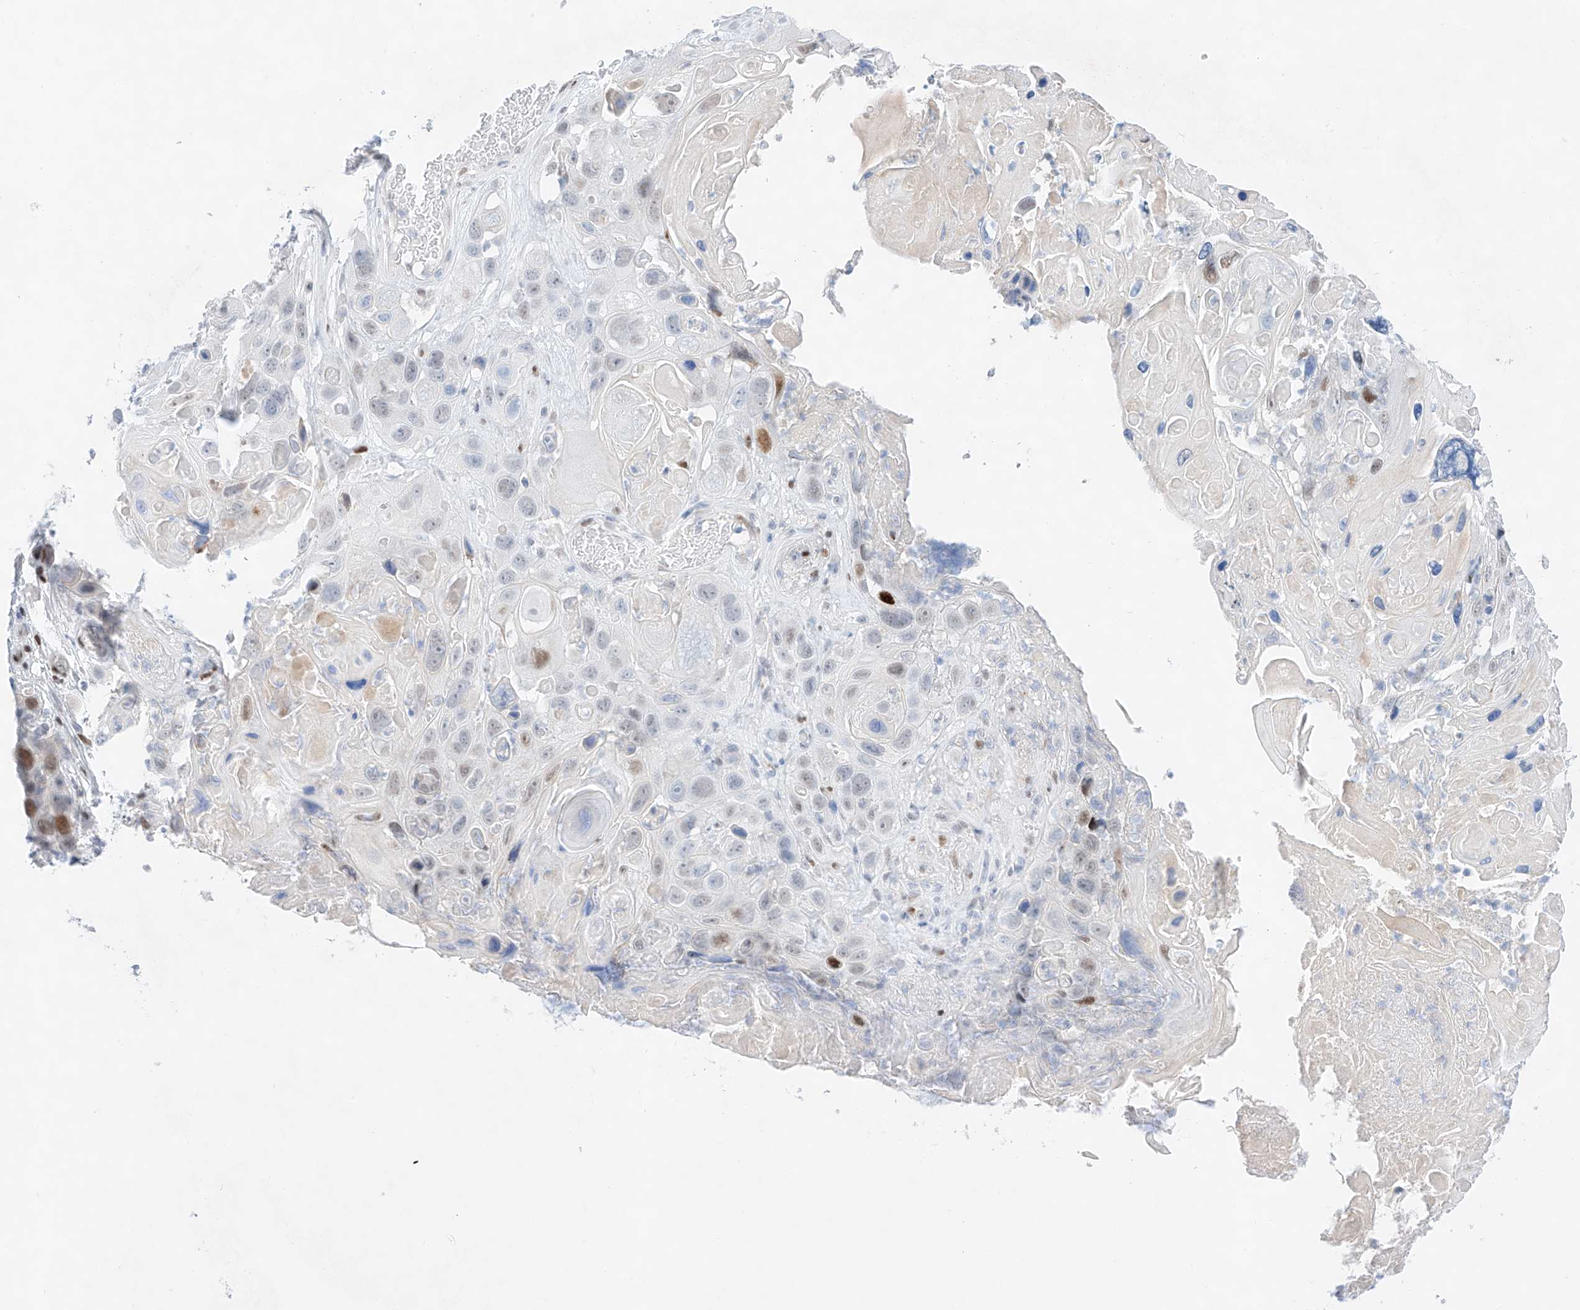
{"staining": {"intensity": "moderate", "quantity": "<25%", "location": "nuclear"}, "tissue": "skin cancer", "cell_type": "Tumor cells", "image_type": "cancer", "snomed": [{"axis": "morphology", "description": "Squamous cell carcinoma, NOS"}, {"axis": "topography", "description": "Skin"}], "caption": "Protein staining reveals moderate nuclear positivity in approximately <25% of tumor cells in squamous cell carcinoma (skin).", "gene": "NT5C3B", "patient": {"sex": "male", "age": 55}}